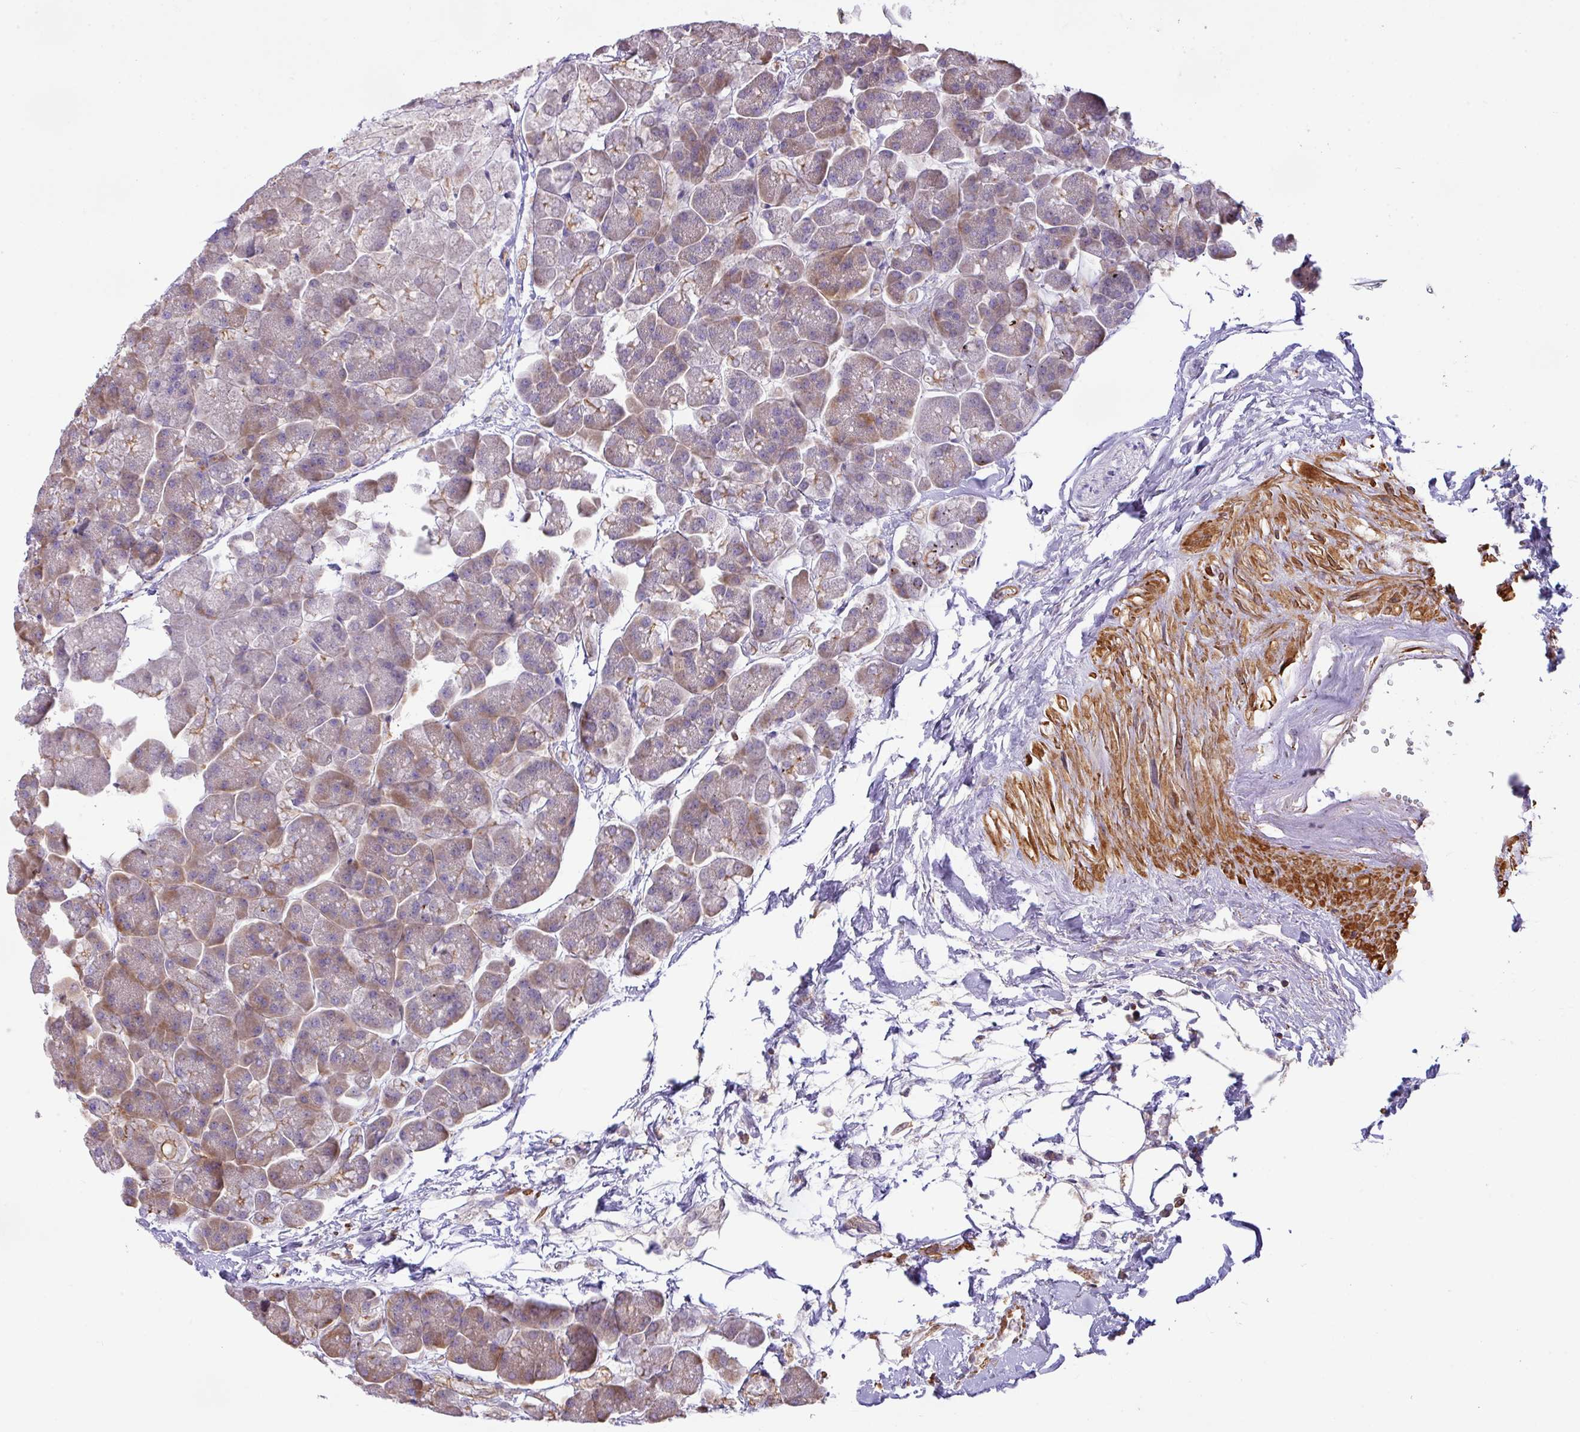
{"staining": {"intensity": "weak", "quantity": "25%-75%", "location": "cytoplasmic/membranous"}, "tissue": "pancreas", "cell_type": "Exocrine glandular cells", "image_type": "normal", "snomed": [{"axis": "morphology", "description": "Normal tissue, NOS"}, {"axis": "topography", "description": "Pancreas"}, {"axis": "topography", "description": "Peripheral nerve tissue"}], "caption": "Immunohistochemical staining of unremarkable pancreas demonstrates low levels of weak cytoplasmic/membranous positivity in approximately 25%-75% of exocrine glandular cells.", "gene": "LRRC41", "patient": {"sex": "male", "age": 54}}